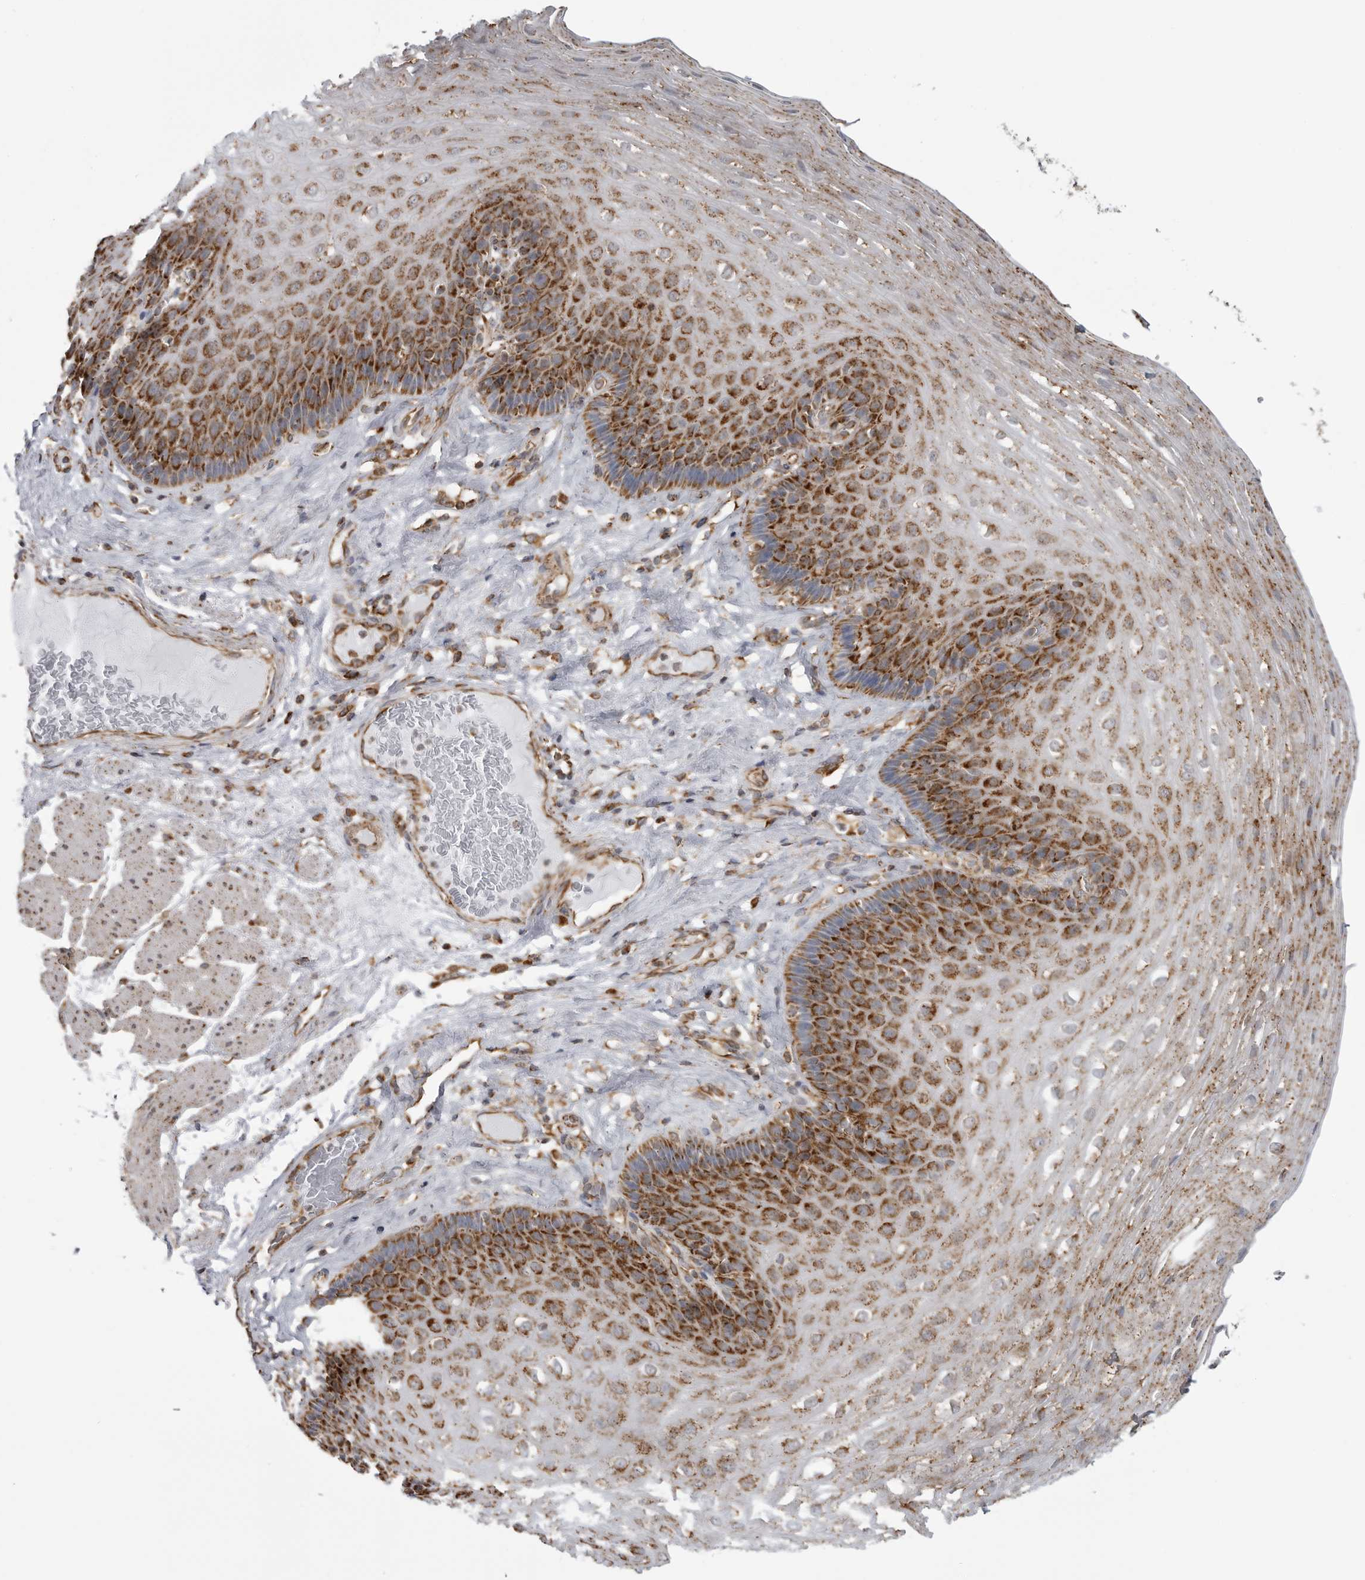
{"staining": {"intensity": "strong", "quantity": ">75%", "location": "cytoplasmic/membranous"}, "tissue": "esophagus", "cell_type": "Squamous epithelial cells", "image_type": "normal", "snomed": [{"axis": "morphology", "description": "Normal tissue, NOS"}, {"axis": "topography", "description": "Esophagus"}], "caption": "Immunohistochemical staining of unremarkable esophagus reveals high levels of strong cytoplasmic/membranous staining in approximately >75% of squamous epithelial cells. The staining was performed using DAB to visualize the protein expression in brown, while the nuclei were stained in blue with hematoxylin (Magnification: 20x).", "gene": "FH", "patient": {"sex": "female", "age": 66}}